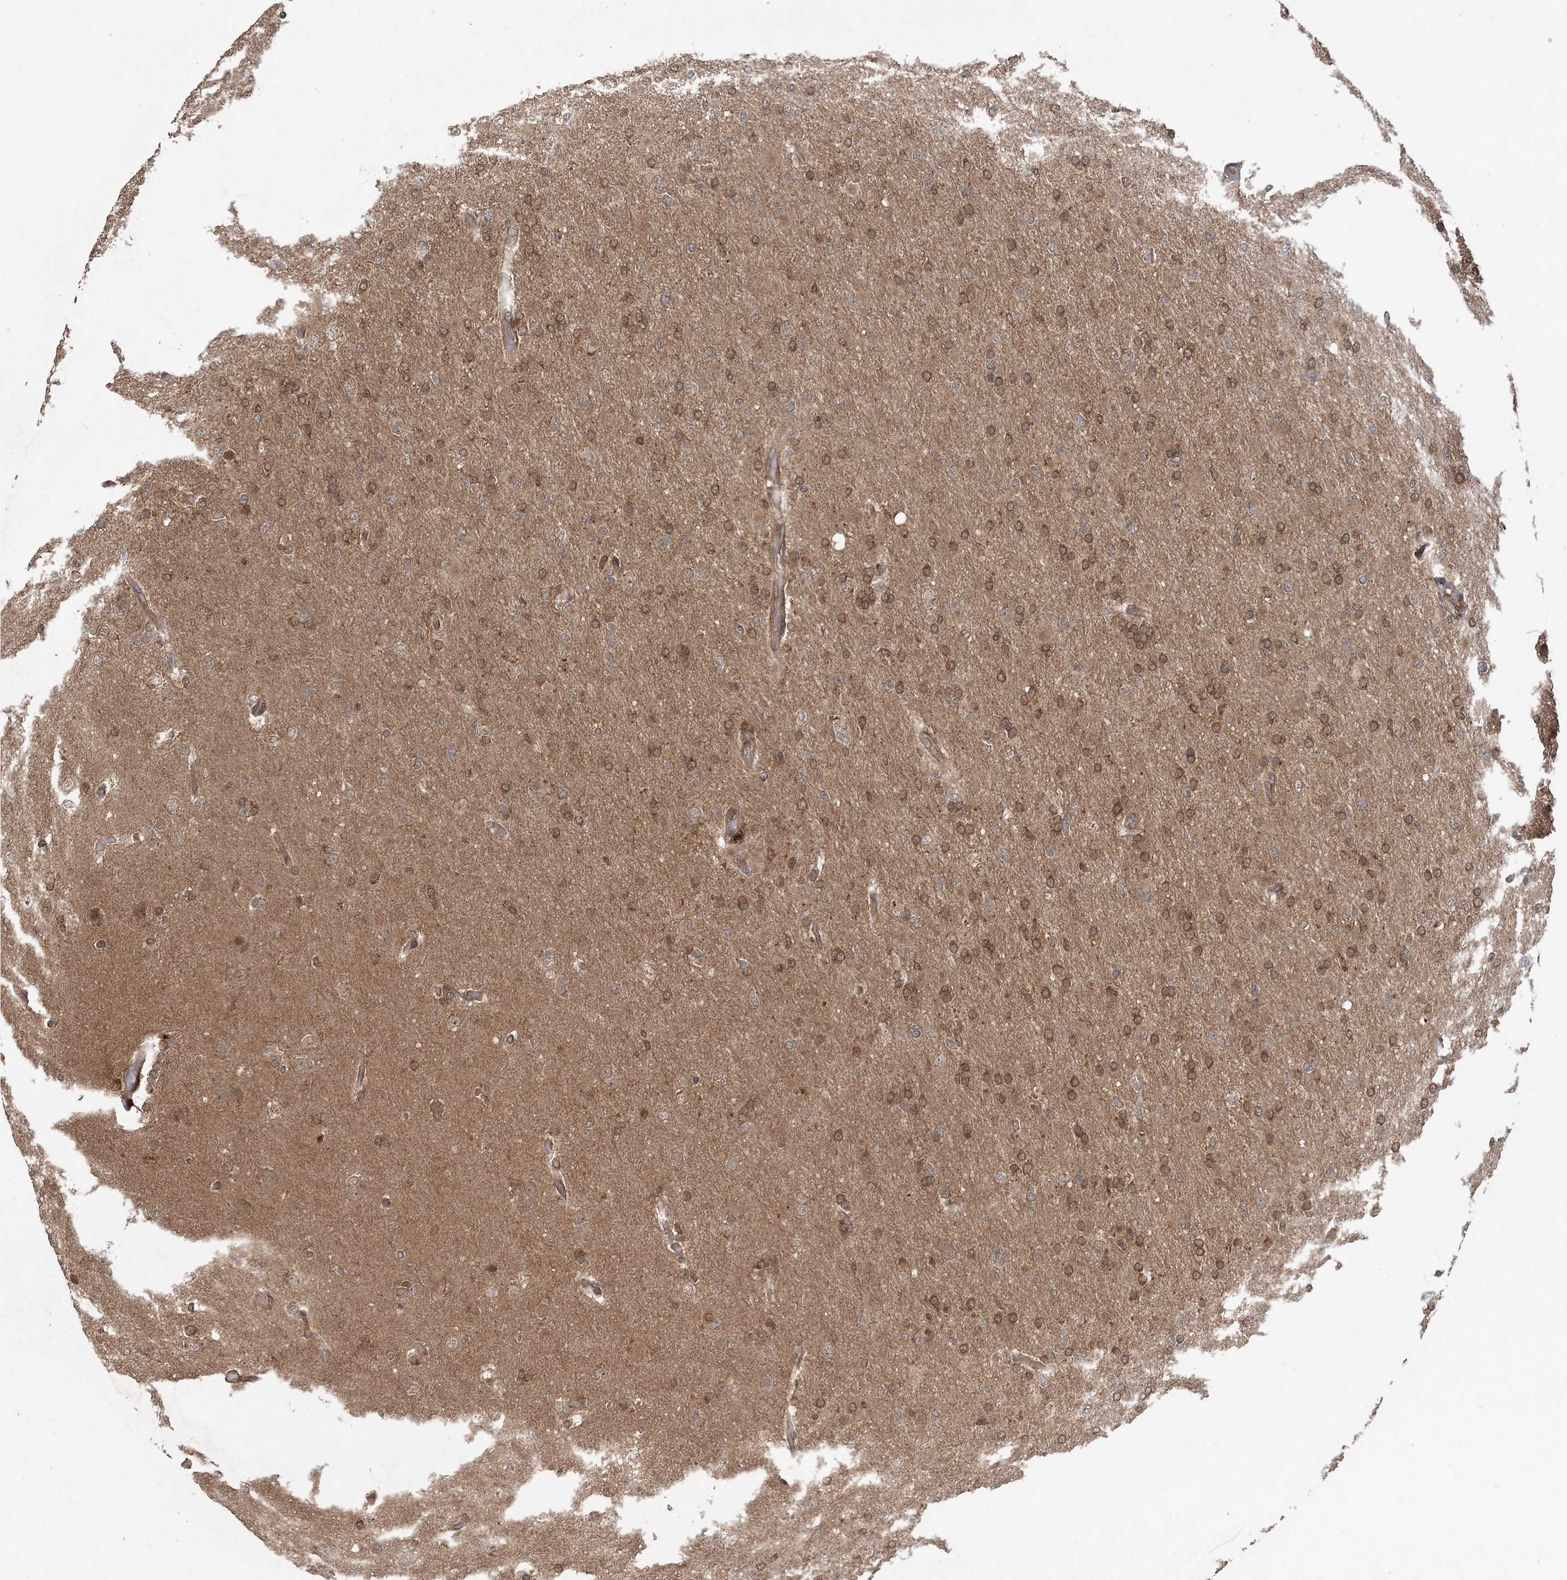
{"staining": {"intensity": "moderate", "quantity": ">75%", "location": "cytoplasmic/membranous,nuclear"}, "tissue": "glioma", "cell_type": "Tumor cells", "image_type": "cancer", "snomed": [{"axis": "morphology", "description": "Glioma, malignant, High grade"}, {"axis": "topography", "description": "Cerebral cortex"}], "caption": "Brown immunohistochemical staining in human glioma demonstrates moderate cytoplasmic/membranous and nuclear positivity in approximately >75% of tumor cells. Nuclei are stained in blue.", "gene": "LACC1", "patient": {"sex": "female", "age": 36}}